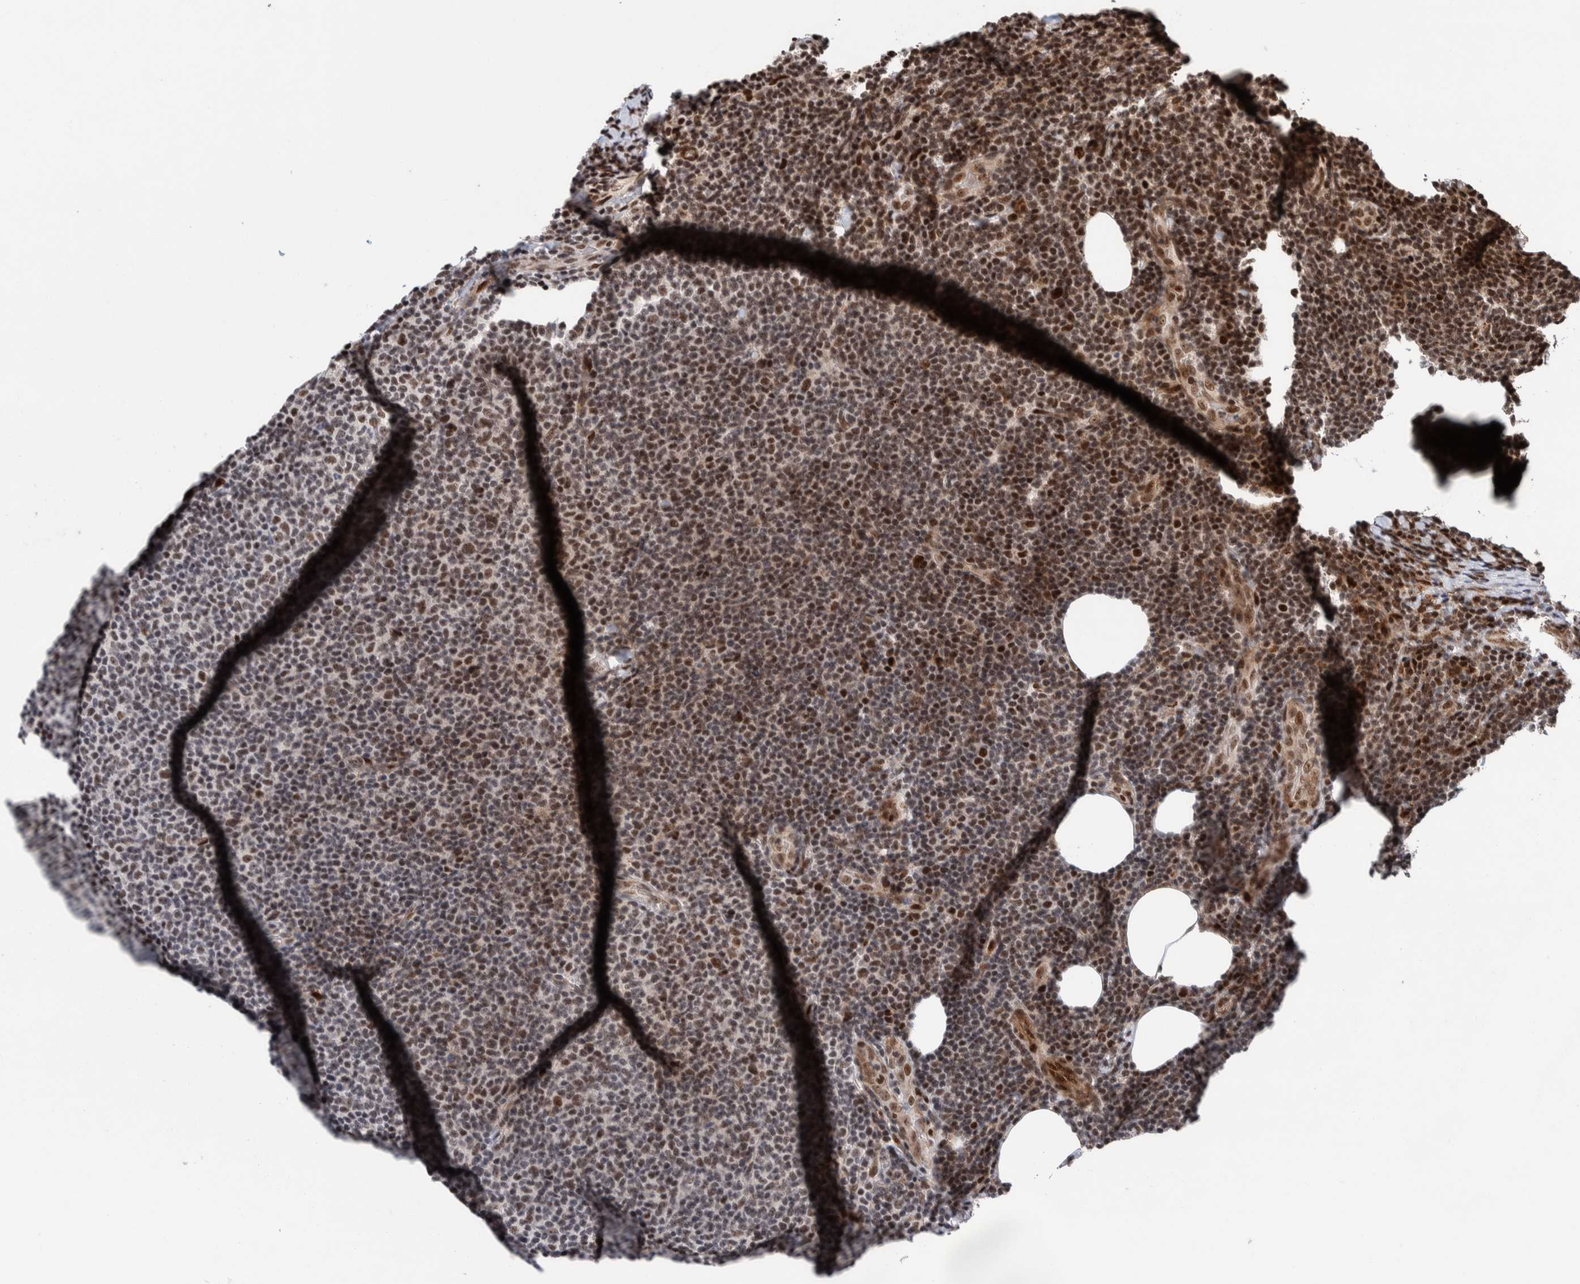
{"staining": {"intensity": "moderate", "quantity": ">75%", "location": "nuclear"}, "tissue": "lymphoma", "cell_type": "Tumor cells", "image_type": "cancer", "snomed": [{"axis": "morphology", "description": "Malignant lymphoma, non-Hodgkin's type, Low grade"}, {"axis": "topography", "description": "Lymph node"}], "caption": "DAB immunohistochemical staining of human lymphoma reveals moderate nuclear protein staining in approximately >75% of tumor cells.", "gene": "CHD4", "patient": {"sex": "male", "age": 66}}